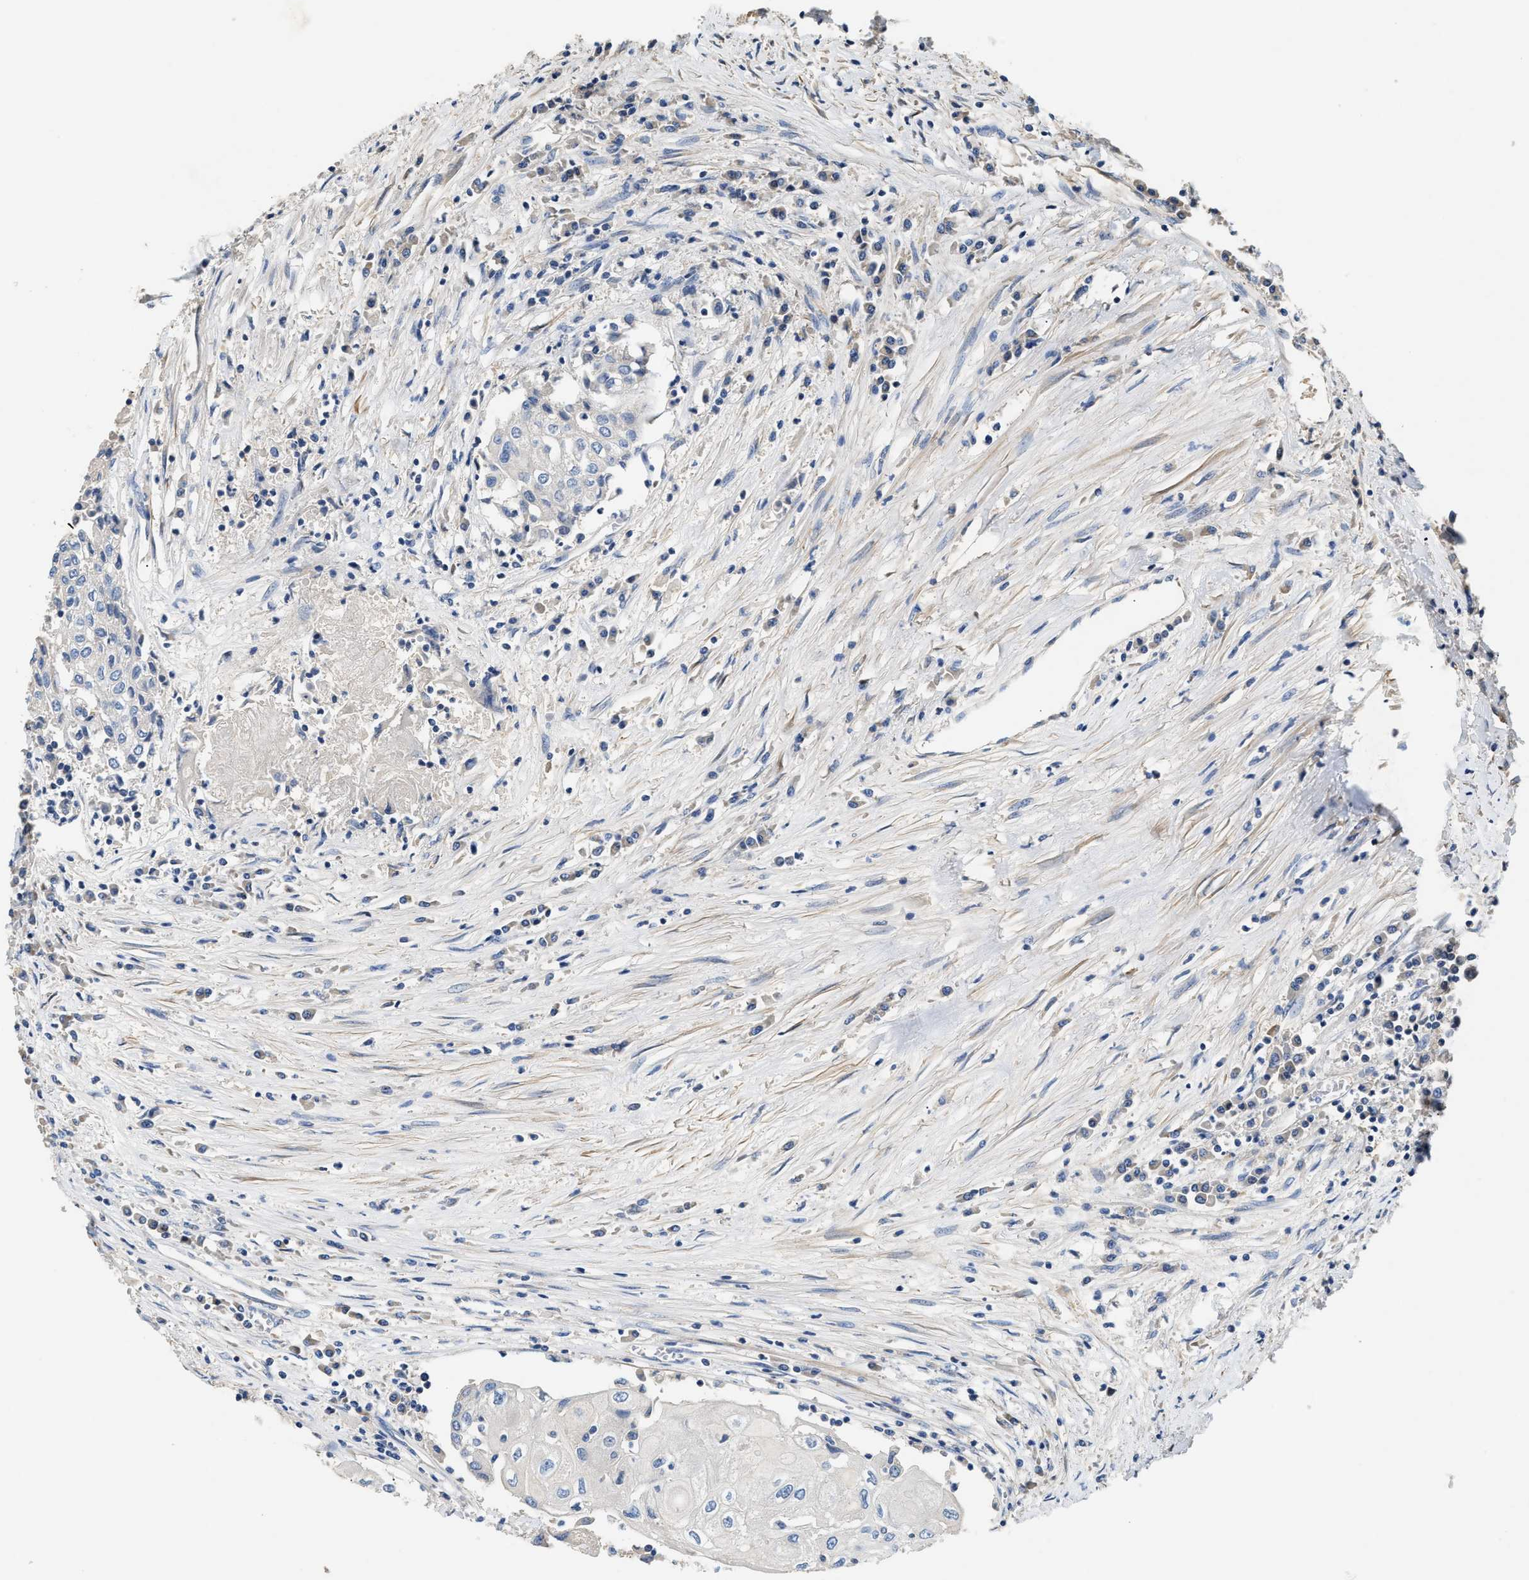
{"staining": {"intensity": "negative", "quantity": "none", "location": "none"}, "tissue": "urothelial cancer", "cell_type": "Tumor cells", "image_type": "cancer", "snomed": [{"axis": "morphology", "description": "Urothelial carcinoma, High grade"}, {"axis": "topography", "description": "Urinary bladder"}], "caption": "A histopathology image of human urothelial cancer is negative for staining in tumor cells.", "gene": "IL17RC", "patient": {"sex": "female", "age": 85}}